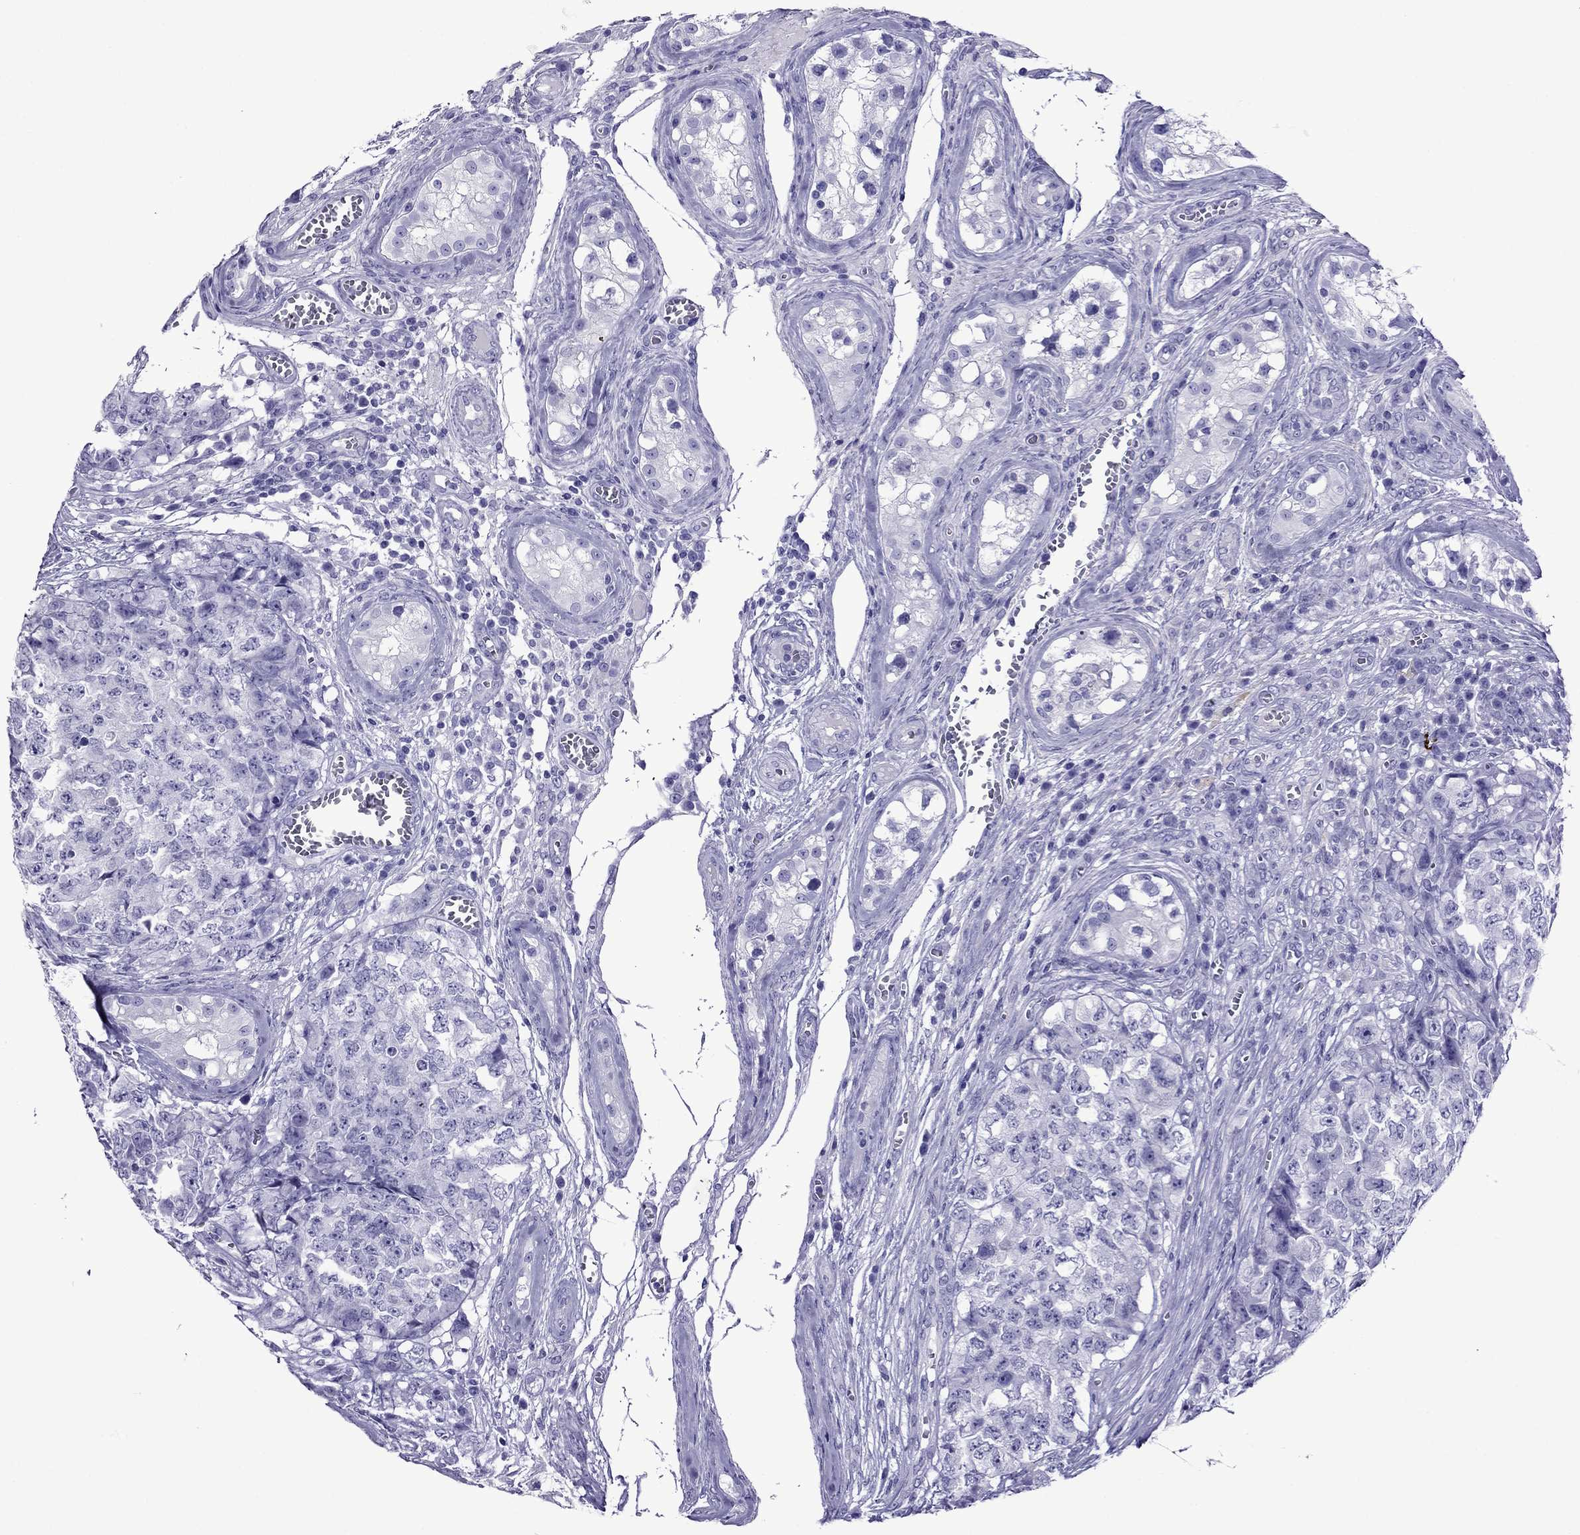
{"staining": {"intensity": "negative", "quantity": "none", "location": "none"}, "tissue": "testis cancer", "cell_type": "Tumor cells", "image_type": "cancer", "snomed": [{"axis": "morphology", "description": "Carcinoma, Embryonal, NOS"}, {"axis": "topography", "description": "Testis"}], "caption": "This image is of embryonal carcinoma (testis) stained with immunohistochemistry (IHC) to label a protein in brown with the nuclei are counter-stained blue. There is no expression in tumor cells.", "gene": "CRYBA1", "patient": {"sex": "male", "age": 23}}